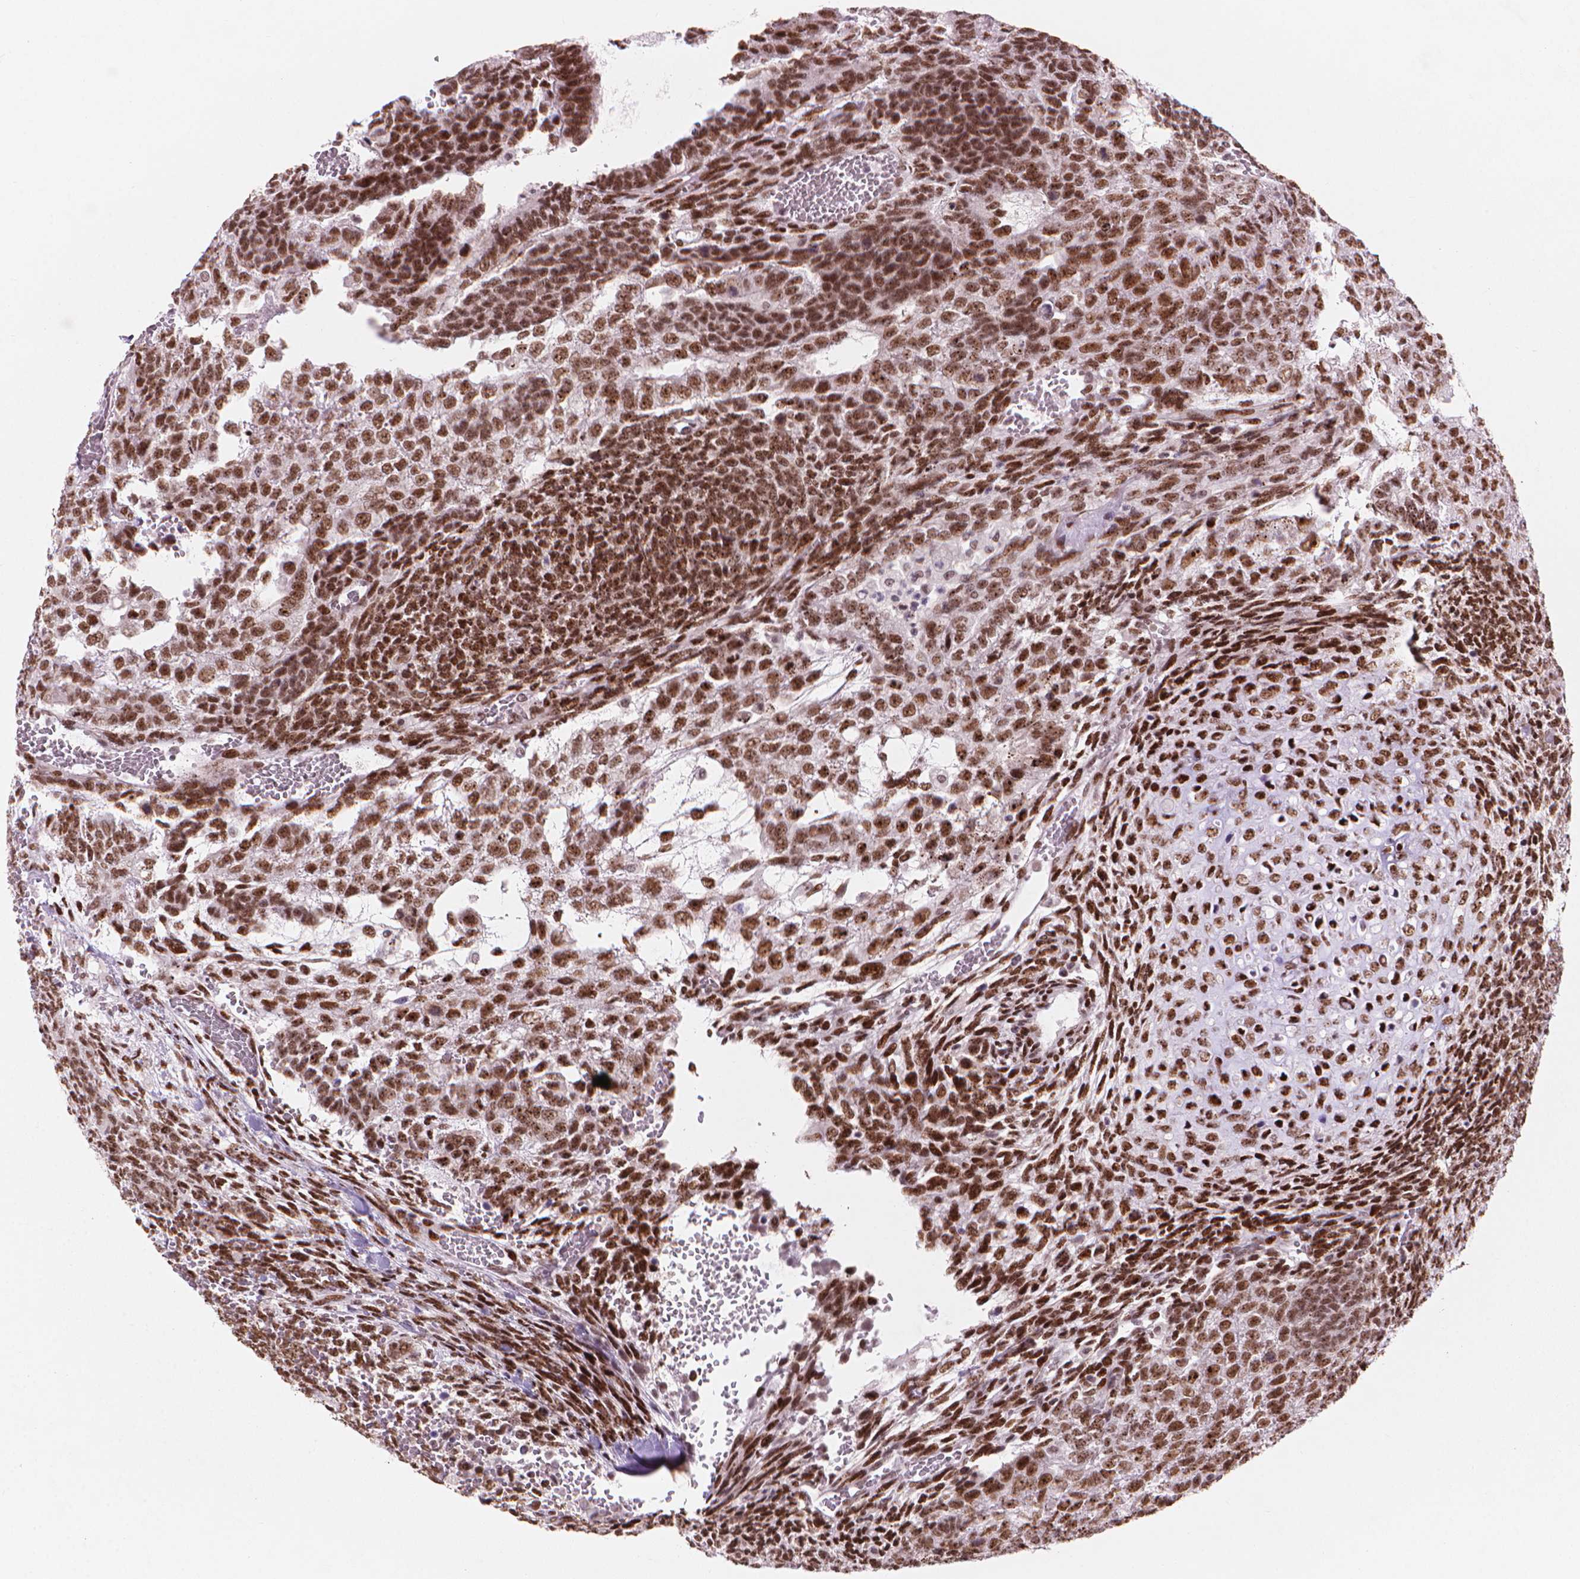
{"staining": {"intensity": "strong", "quantity": ">75%", "location": "nuclear"}, "tissue": "testis cancer", "cell_type": "Tumor cells", "image_type": "cancer", "snomed": [{"axis": "morphology", "description": "Normal tissue, NOS"}, {"axis": "morphology", "description": "Carcinoma, Embryonal, NOS"}, {"axis": "topography", "description": "Testis"}, {"axis": "topography", "description": "Epididymis"}], "caption": "Strong nuclear protein positivity is seen in approximately >75% of tumor cells in testis cancer. The staining was performed using DAB (3,3'-diaminobenzidine), with brown indicating positive protein expression. Nuclei are stained blue with hematoxylin.", "gene": "HES7", "patient": {"sex": "male", "age": 23}}